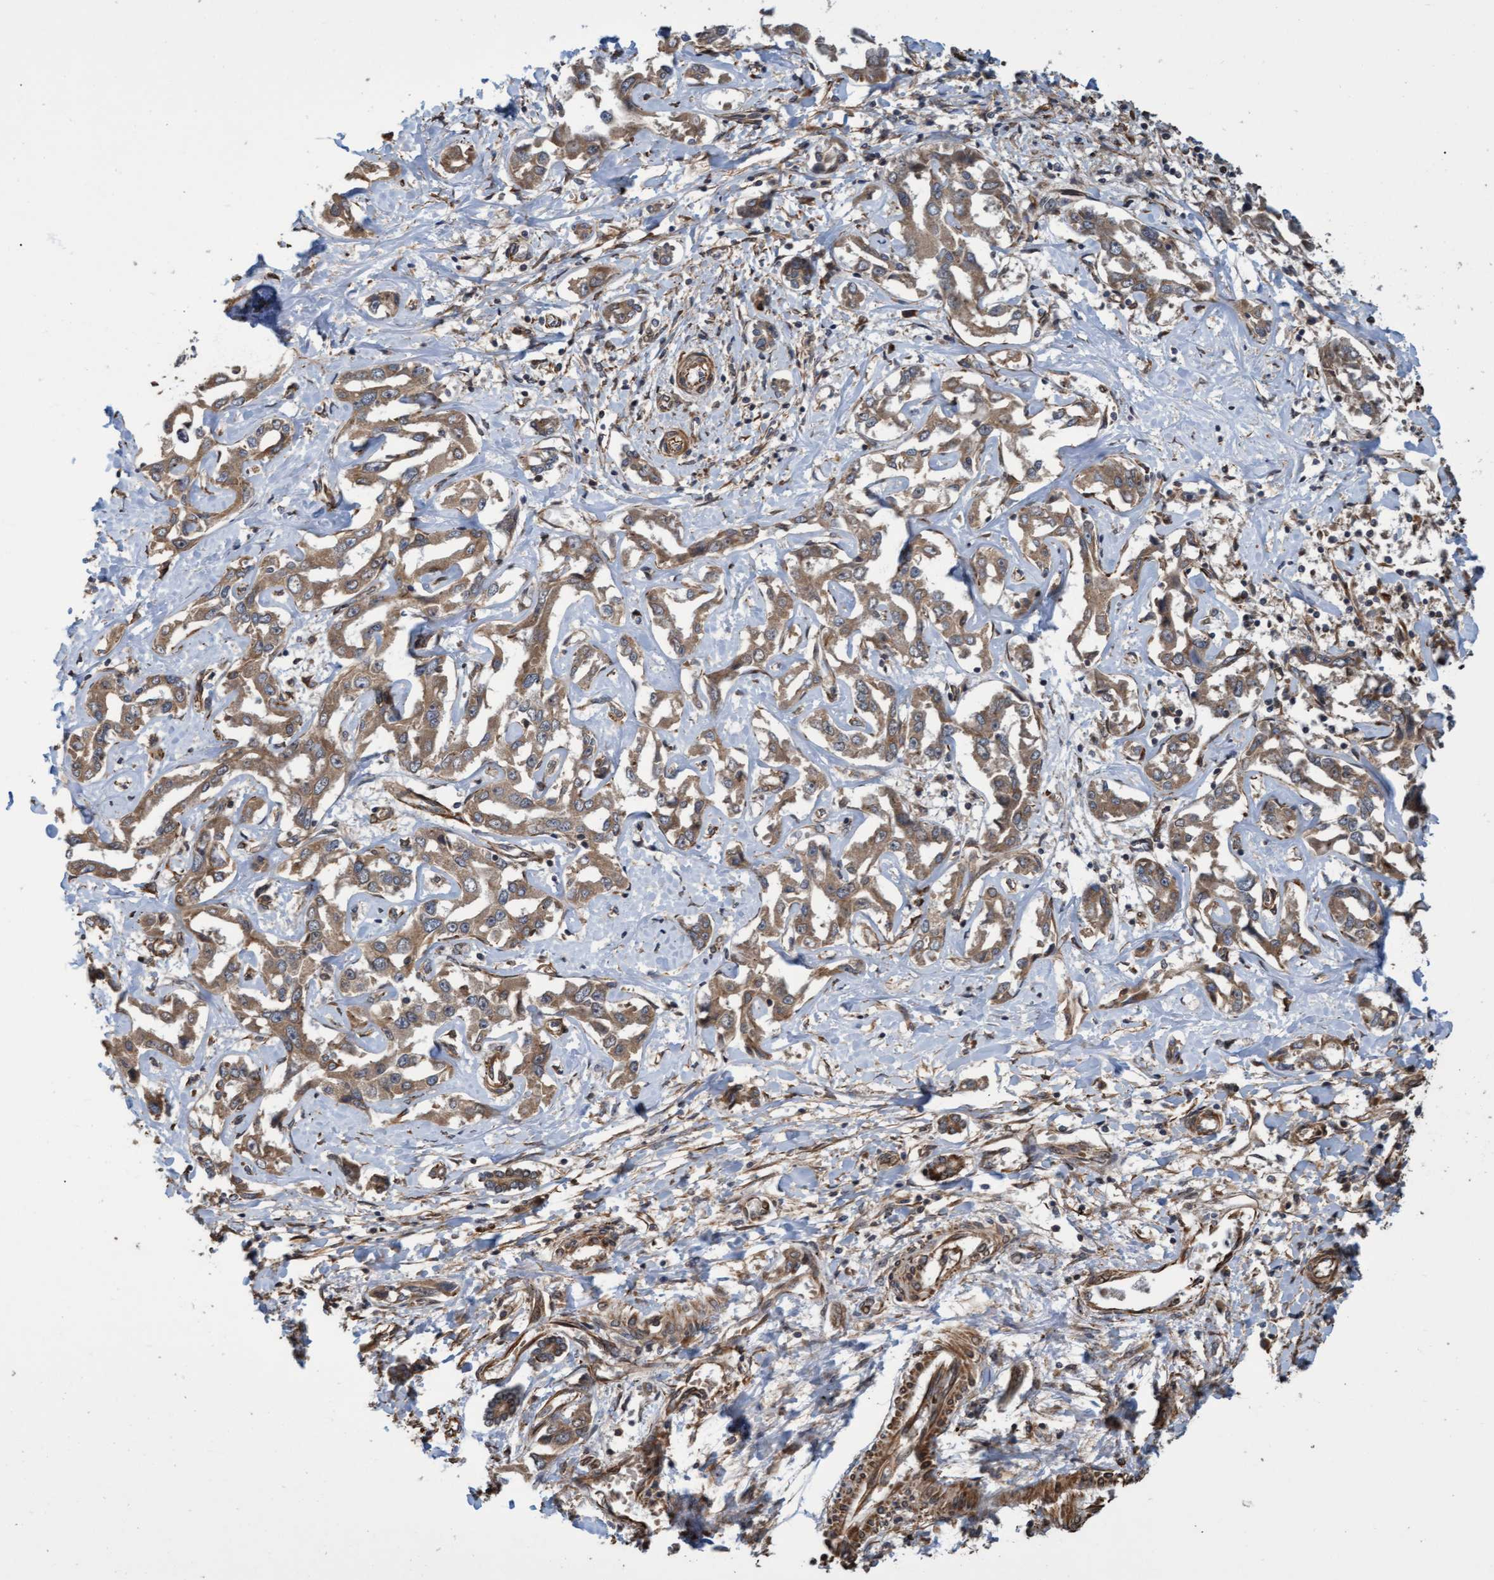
{"staining": {"intensity": "moderate", "quantity": ">75%", "location": "cytoplasmic/membranous"}, "tissue": "liver cancer", "cell_type": "Tumor cells", "image_type": "cancer", "snomed": [{"axis": "morphology", "description": "Cholangiocarcinoma"}, {"axis": "topography", "description": "Liver"}], "caption": "This histopathology image displays liver cholangiocarcinoma stained with immunohistochemistry (IHC) to label a protein in brown. The cytoplasmic/membranous of tumor cells show moderate positivity for the protein. Nuclei are counter-stained blue.", "gene": "TNFRSF10B", "patient": {"sex": "male", "age": 59}}